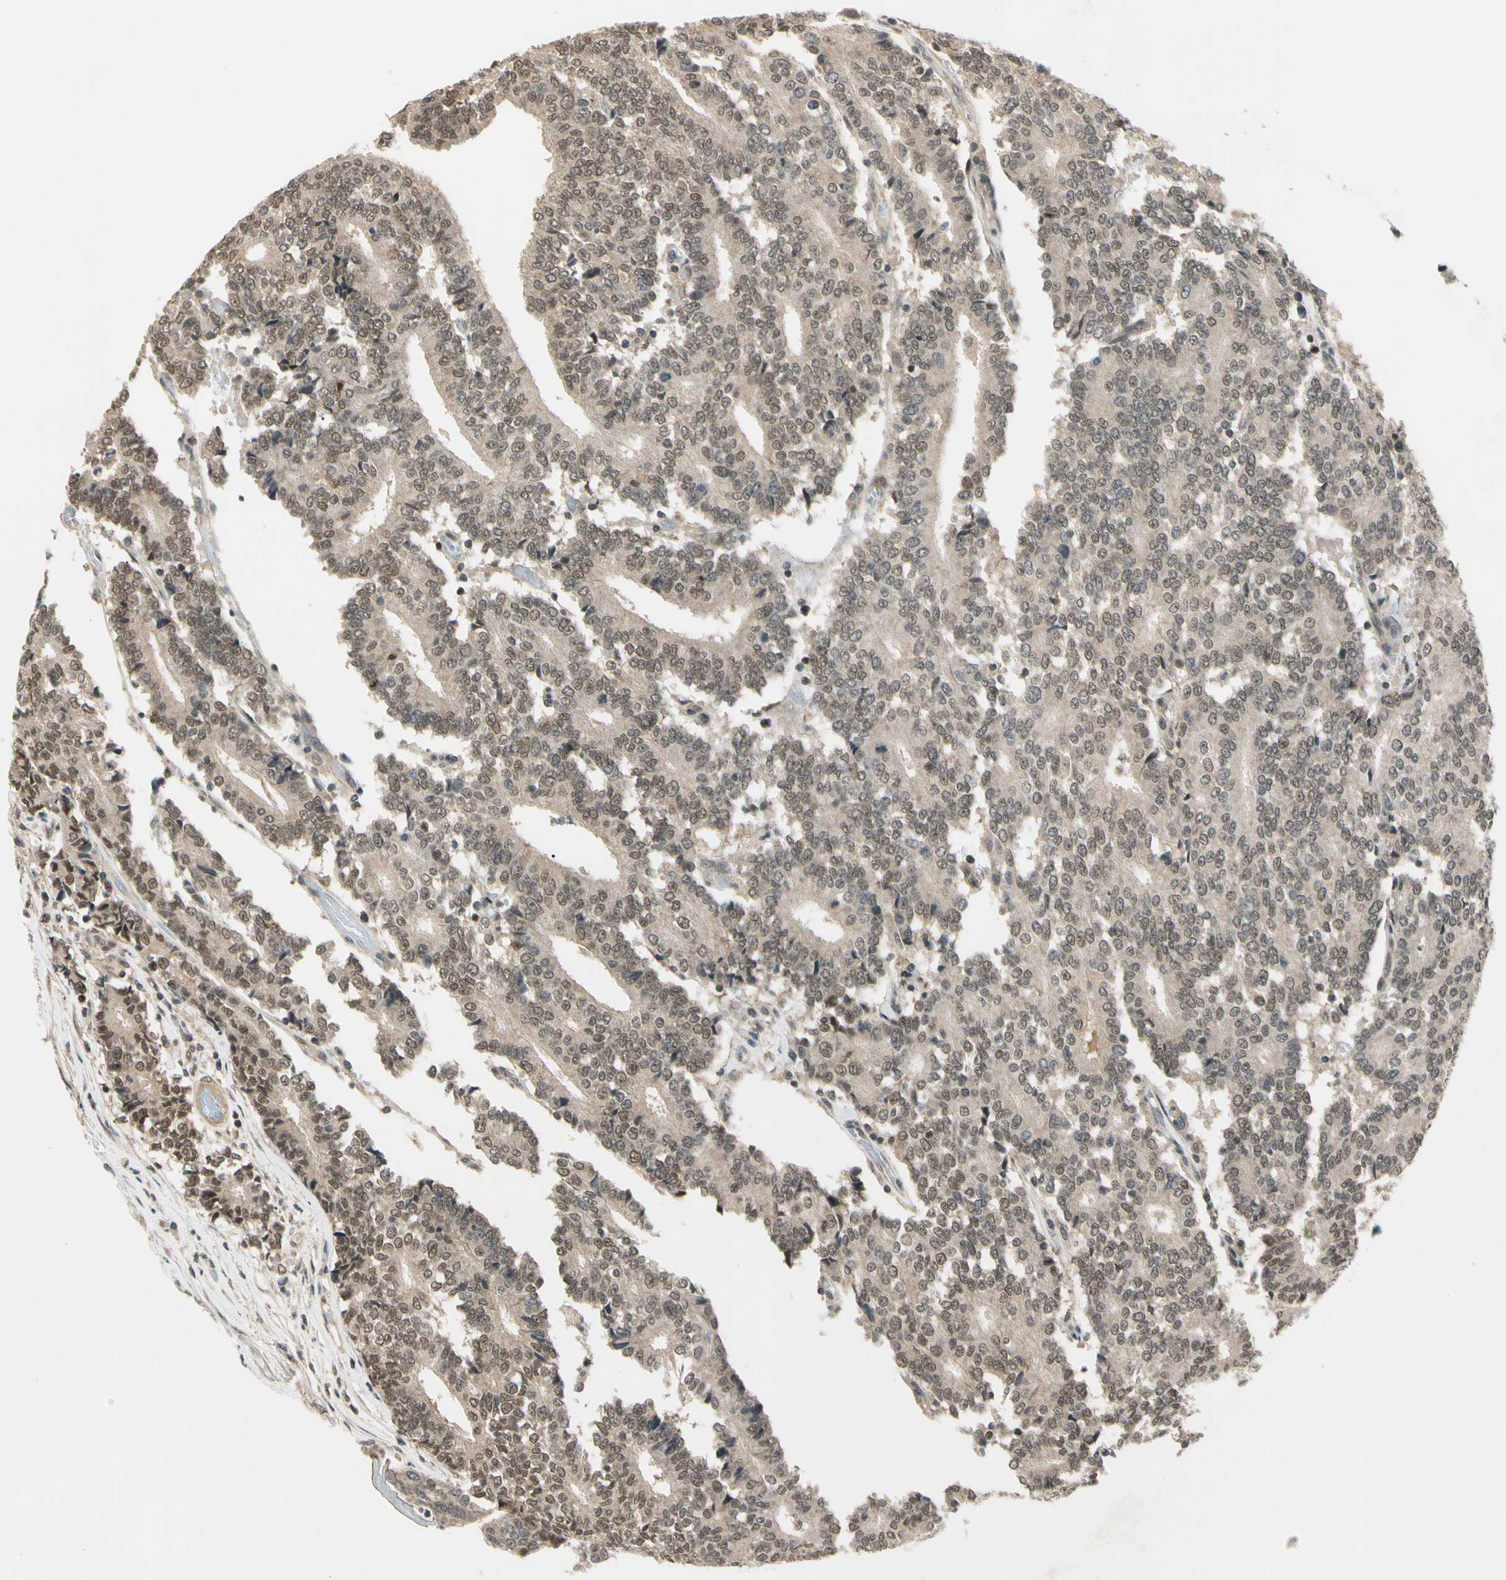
{"staining": {"intensity": "weak", "quantity": ">75%", "location": "cytoplasmic/membranous,nuclear"}, "tissue": "prostate cancer", "cell_type": "Tumor cells", "image_type": "cancer", "snomed": [{"axis": "morphology", "description": "Adenocarcinoma, High grade"}, {"axis": "topography", "description": "Prostate"}], "caption": "Immunohistochemical staining of prostate cancer reveals low levels of weak cytoplasmic/membranous and nuclear protein expression in about >75% of tumor cells.", "gene": "ZSCAN12", "patient": {"sex": "male", "age": 55}}